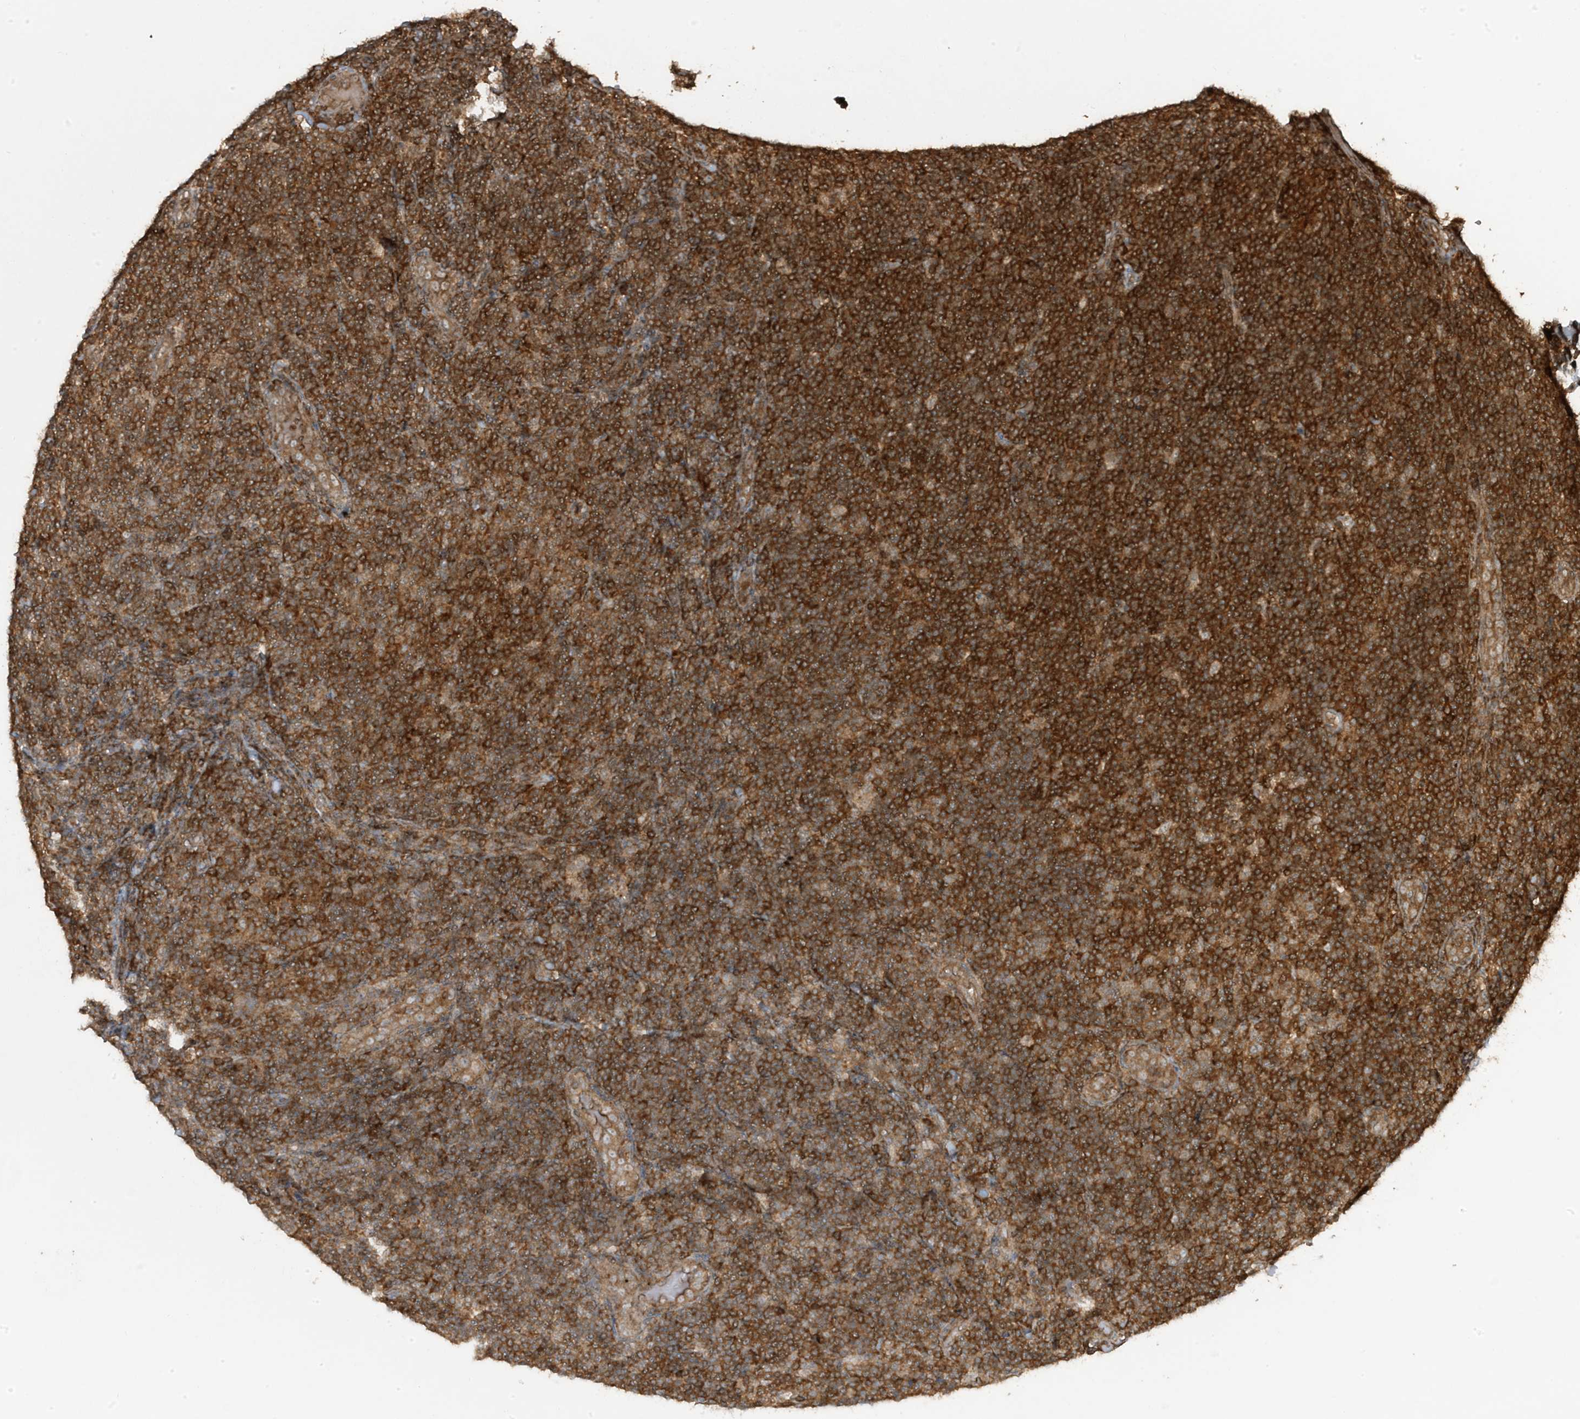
{"staining": {"intensity": "strong", "quantity": ">75%", "location": "cytoplasmic/membranous"}, "tissue": "lymphoma", "cell_type": "Tumor cells", "image_type": "cancer", "snomed": [{"axis": "morphology", "description": "Malignant lymphoma, non-Hodgkin's type, Low grade"}, {"axis": "topography", "description": "Lymph node"}], "caption": "The immunohistochemical stain labels strong cytoplasmic/membranous positivity in tumor cells of lymphoma tissue.", "gene": "ASAP1", "patient": {"sex": "male", "age": 83}}